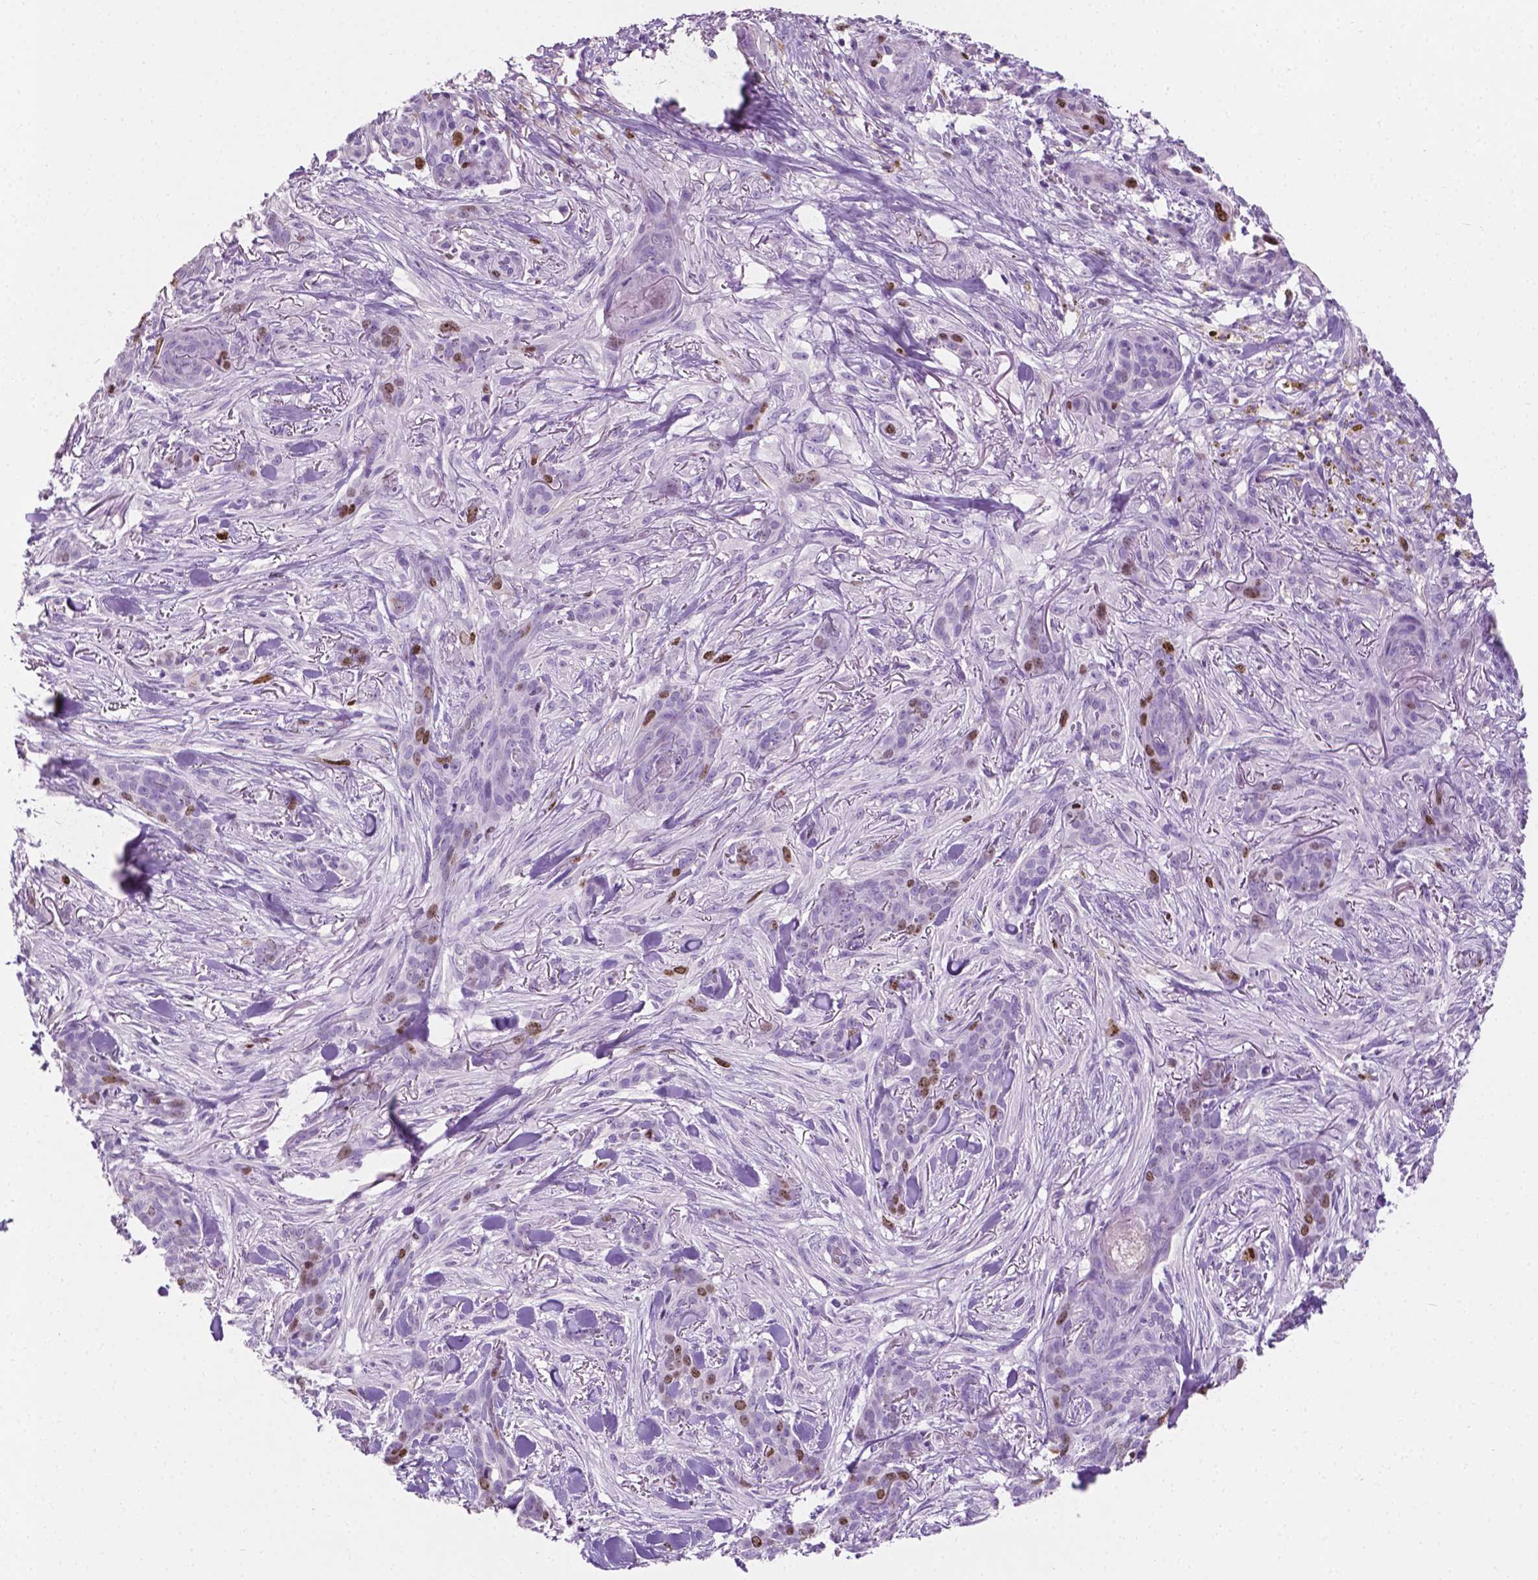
{"staining": {"intensity": "moderate", "quantity": "<25%", "location": "nuclear"}, "tissue": "skin cancer", "cell_type": "Tumor cells", "image_type": "cancer", "snomed": [{"axis": "morphology", "description": "Basal cell carcinoma"}, {"axis": "topography", "description": "Skin"}], "caption": "This is an image of immunohistochemistry (IHC) staining of skin cancer (basal cell carcinoma), which shows moderate staining in the nuclear of tumor cells.", "gene": "SIAH2", "patient": {"sex": "female", "age": 61}}